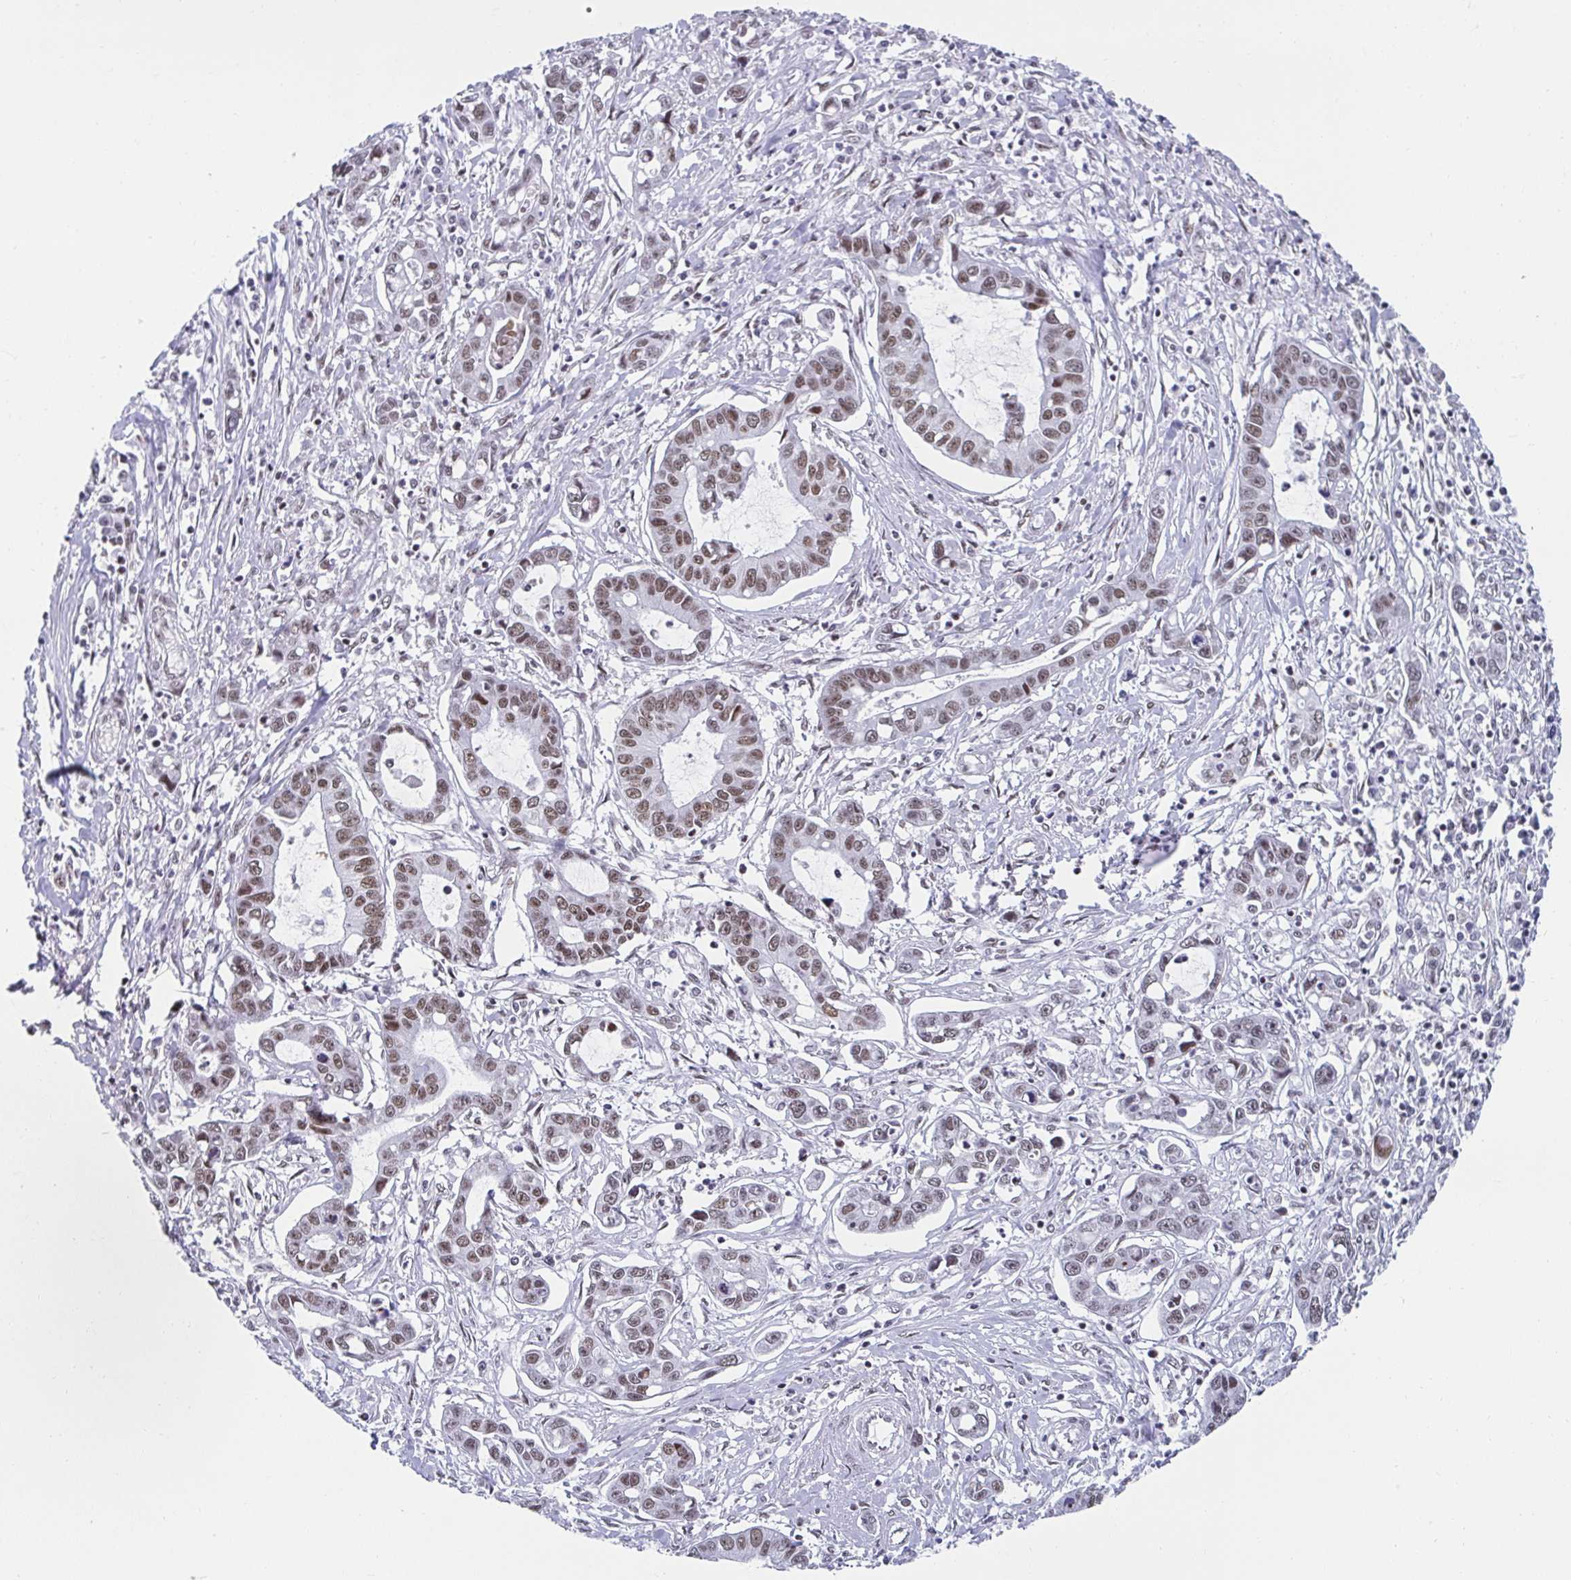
{"staining": {"intensity": "moderate", "quantity": ">75%", "location": "nuclear"}, "tissue": "liver cancer", "cell_type": "Tumor cells", "image_type": "cancer", "snomed": [{"axis": "morphology", "description": "Cholangiocarcinoma"}, {"axis": "topography", "description": "Liver"}], "caption": "Protein analysis of liver cancer (cholangiocarcinoma) tissue exhibits moderate nuclear expression in about >75% of tumor cells.", "gene": "SLC7A10", "patient": {"sex": "male", "age": 58}}